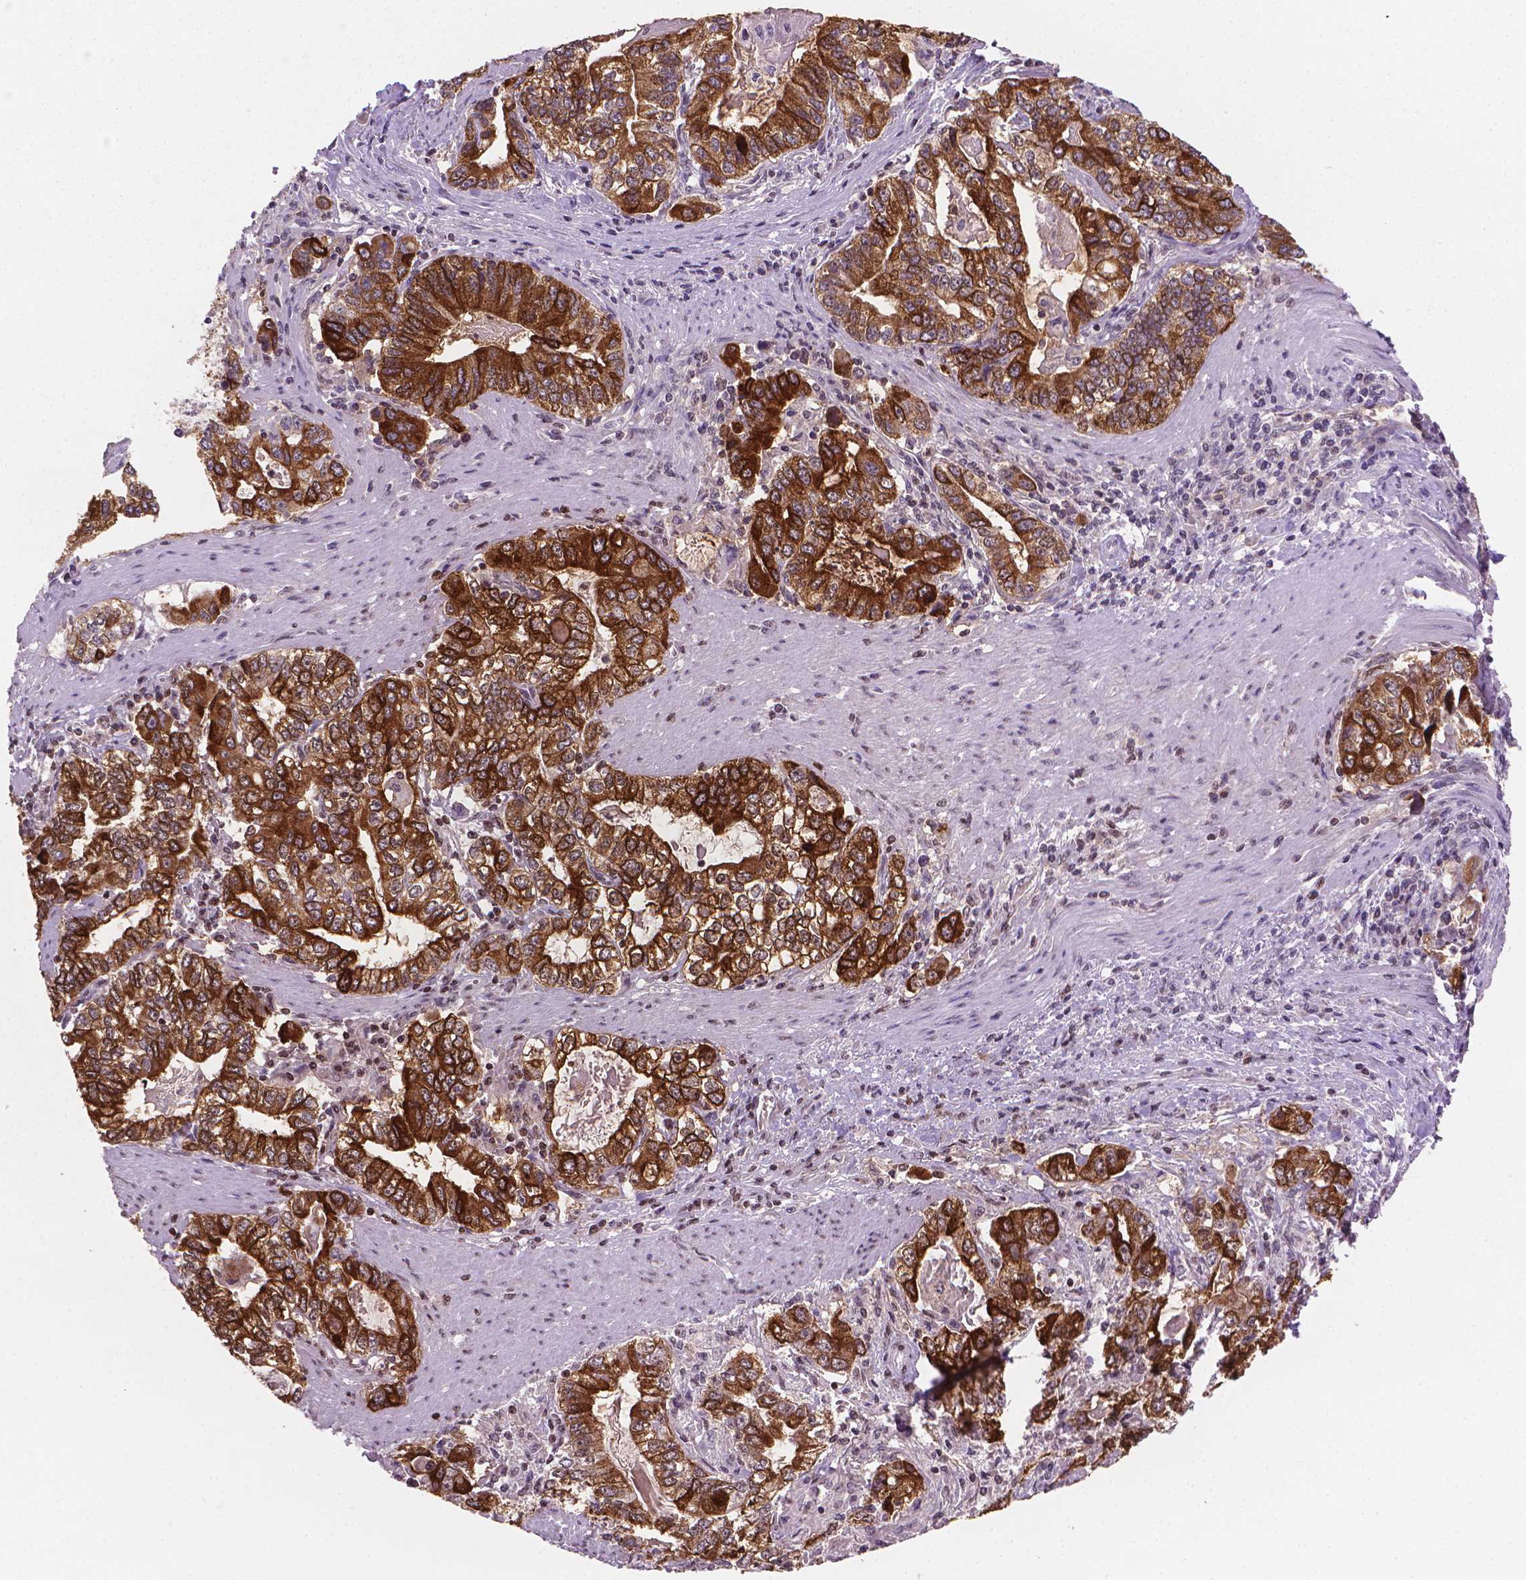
{"staining": {"intensity": "strong", "quantity": ">75%", "location": "cytoplasmic/membranous"}, "tissue": "stomach cancer", "cell_type": "Tumor cells", "image_type": "cancer", "snomed": [{"axis": "morphology", "description": "Adenocarcinoma, NOS"}, {"axis": "topography", "description": "Stomach, lower"}], "caption": "Immunohistochemical staining of stomach cancer demonstrates high levels of strong cytoplasmic/membranous expression in about >75% of tumor cells.", "gene": "MUC1", "patient": {"sex": "female", "age": 72}}